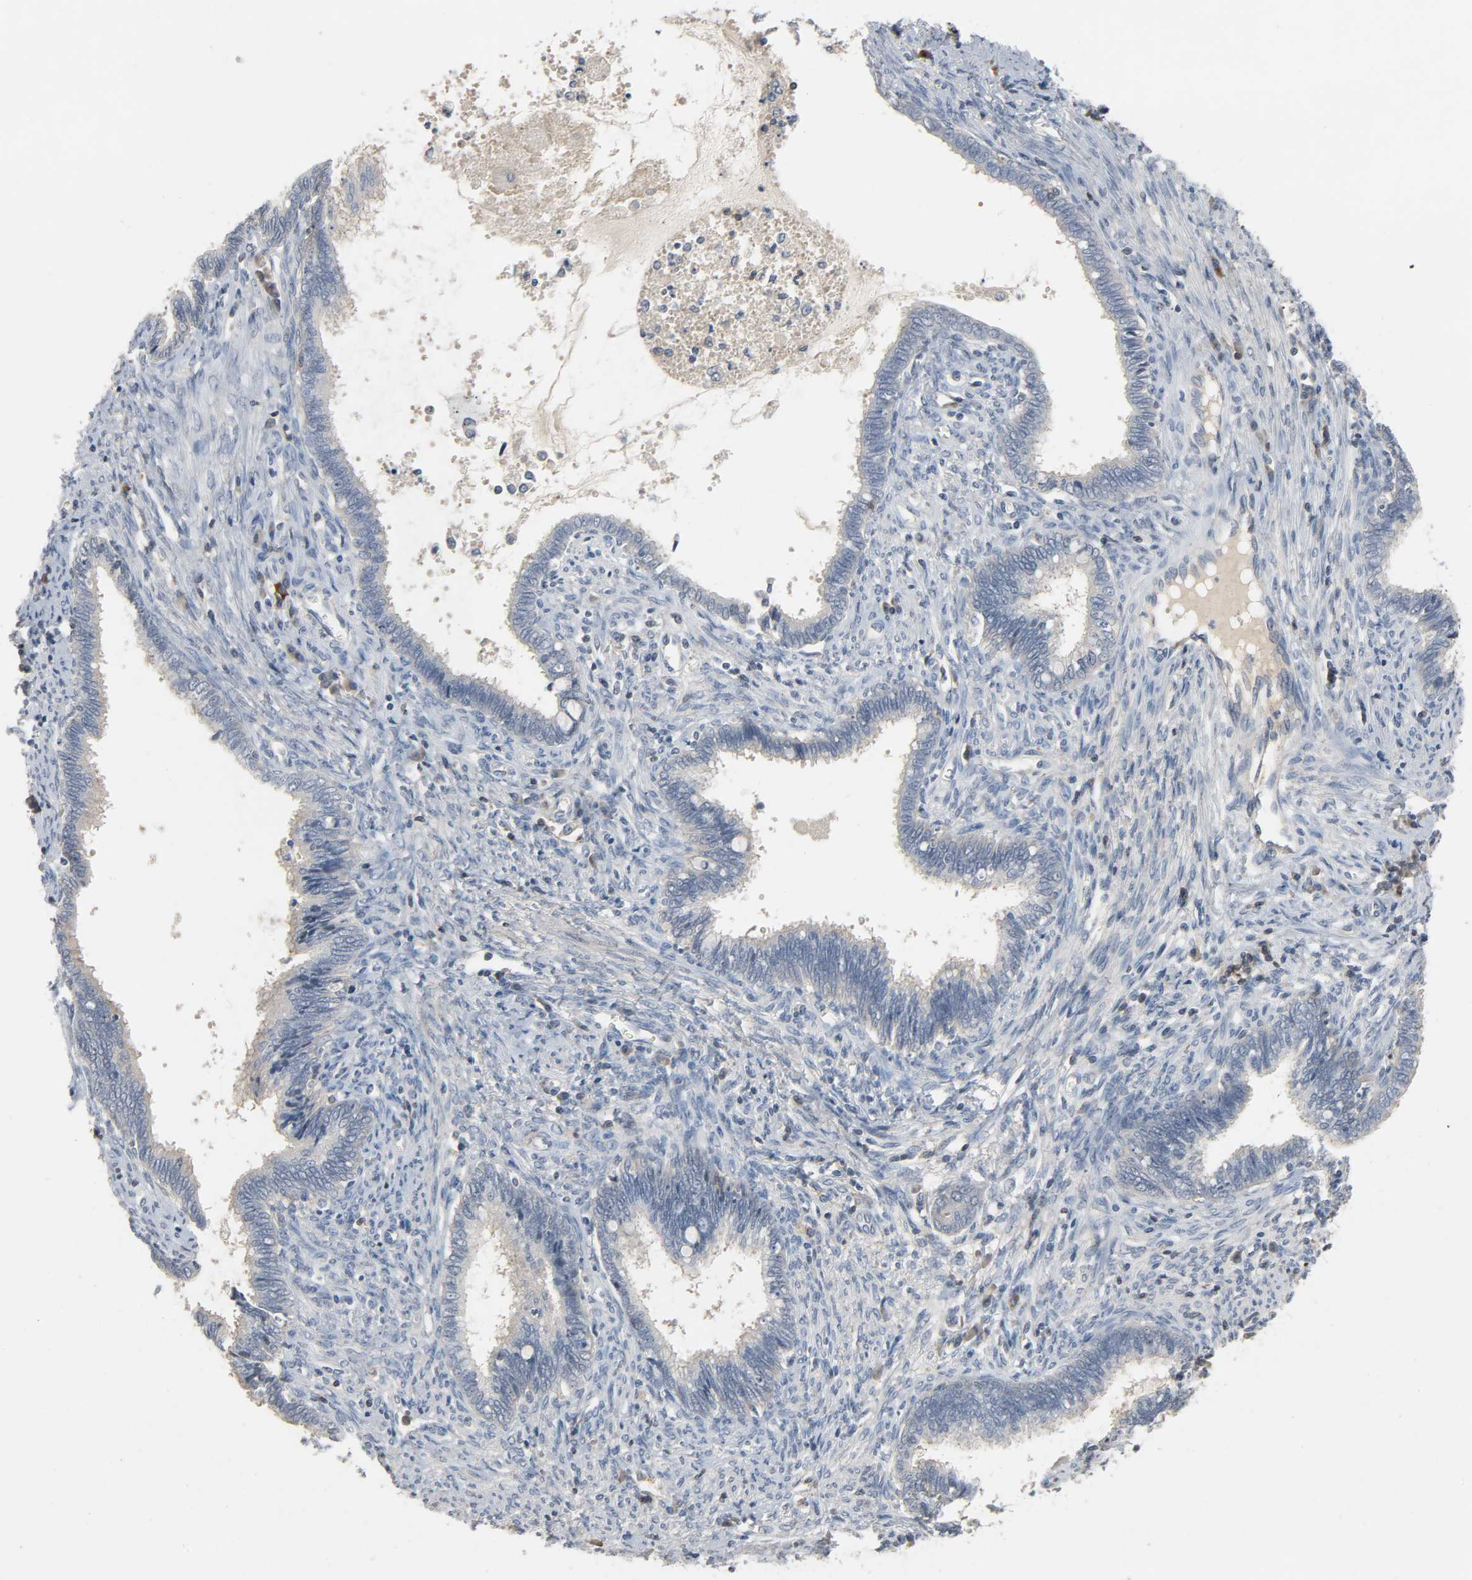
{"staining": {"intensity": "weak", "quantity": "<25%", "location": "cytoplasmic/membranous"}, "tissue": "cervical cancer", "cell_type": "Tumor cells", "image_type": "cancer", "snomed": [{"axis": "morphology", "description": "Adenocarcinoma, NOS"}, {"axis": "topography", "description": "Cervix"}], "caption": "Immunohistochemistry photomicrograph of neoplastic tissue: cervical cancer stained with DAB (3,3'-diaminobenzidine) displays no significant protein expression in tumor cells.", "gene": "CD4", "patient": {"sex": "female", "age": 44}}